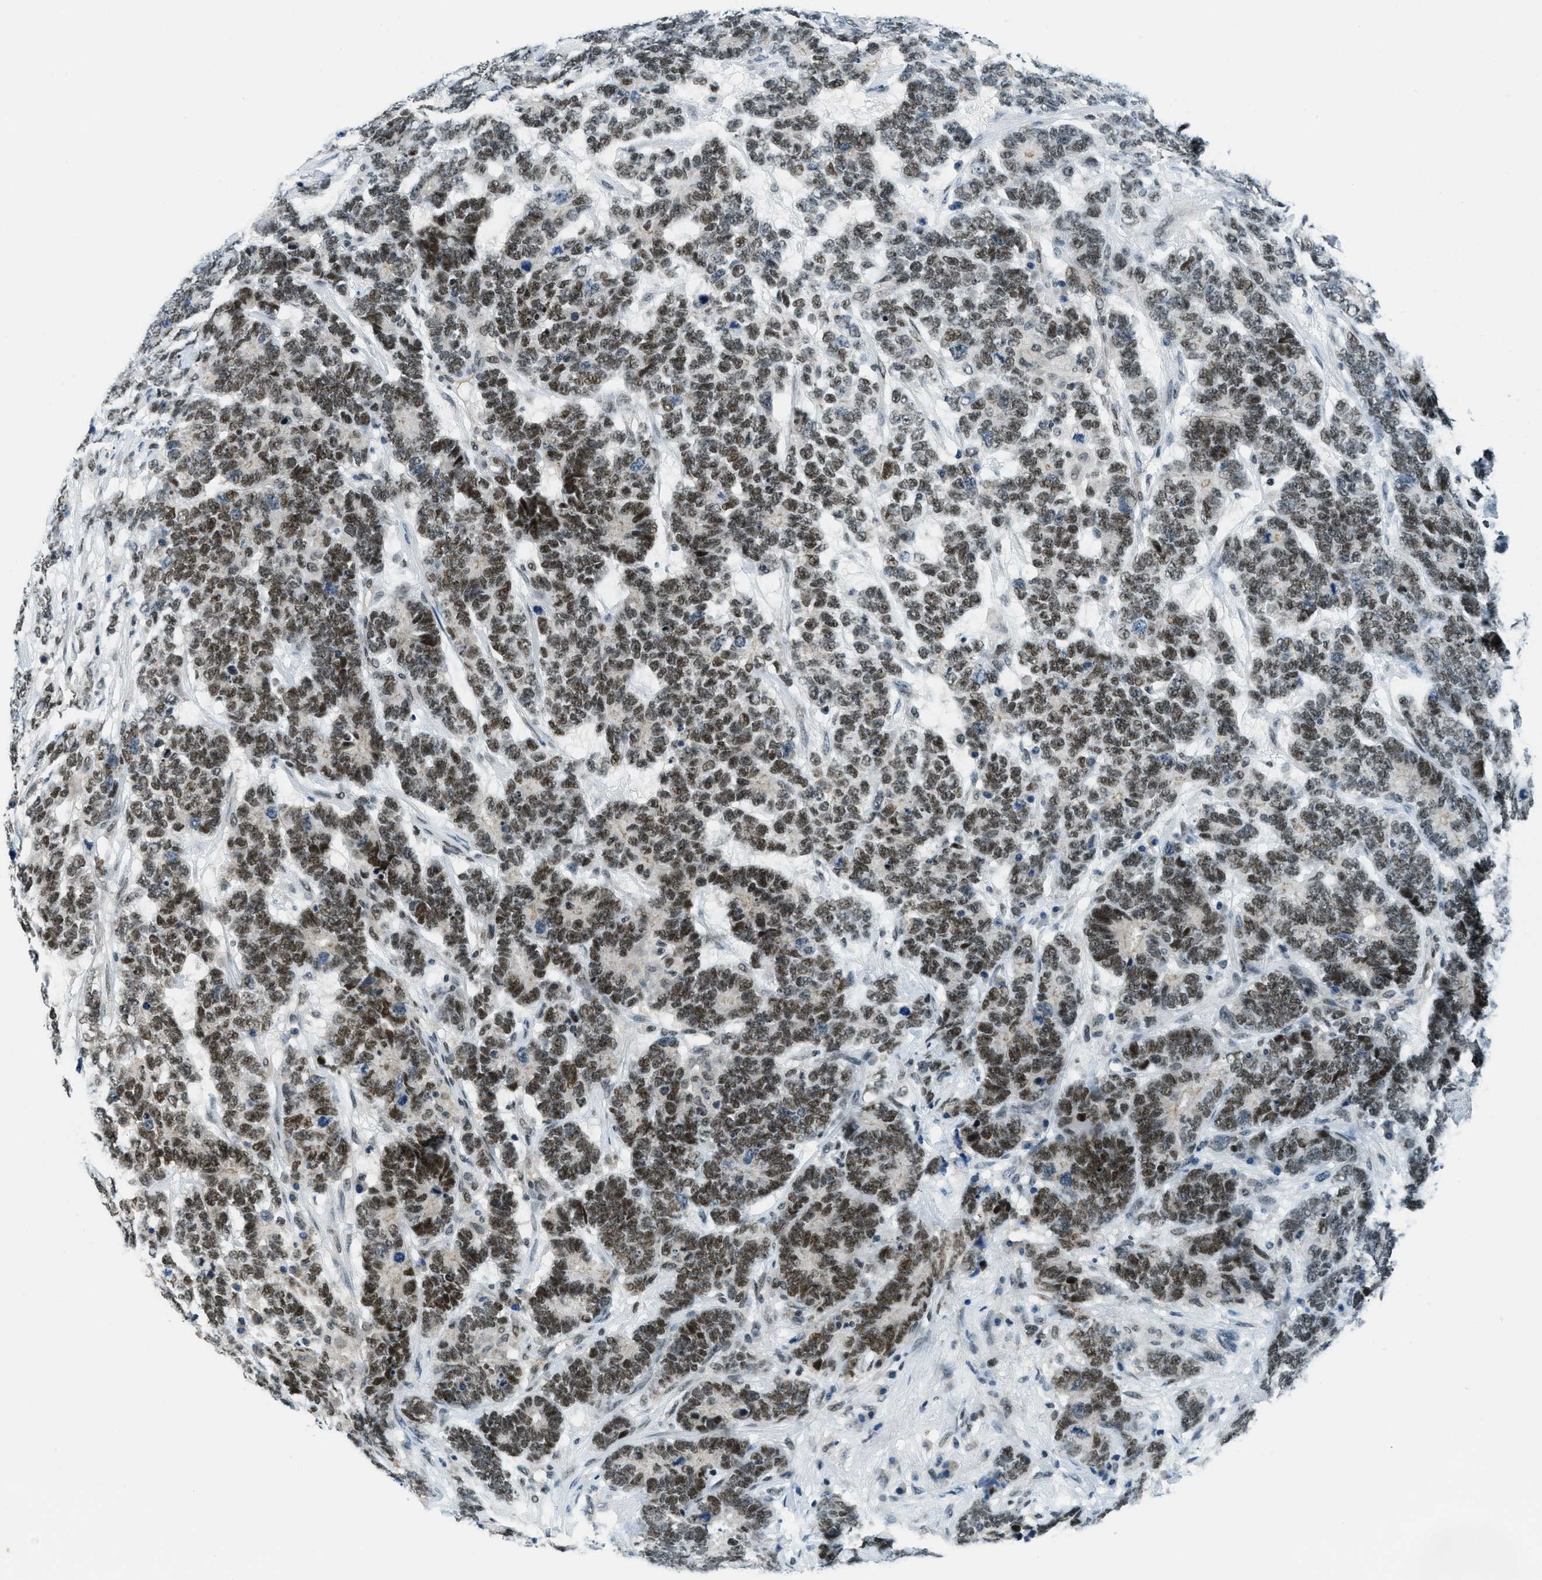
{"staining": {"intensity": "moderate", "quantity": ">75%", "location": "nuclear"}, "tissue": "testis cancer", "cell_type": "Tumor cells", "image_type": "cancer", "snomed": [{"axis": "morphology", "description": "Carcinoma, Embryonal, NOS"}, {"axis": "topography", "description": "Testis"}], "caption": "Immunohistochemical staining of human embryonal carcinoma (testis) shows medium levels of moderate nuclear protein expression in approximately >75% of tumor cells. (DAB IHC, brown staining for protein, blue staining for nuclei).", "gene": "KLF6", "patient": {"sex": "male", "age": 26}}